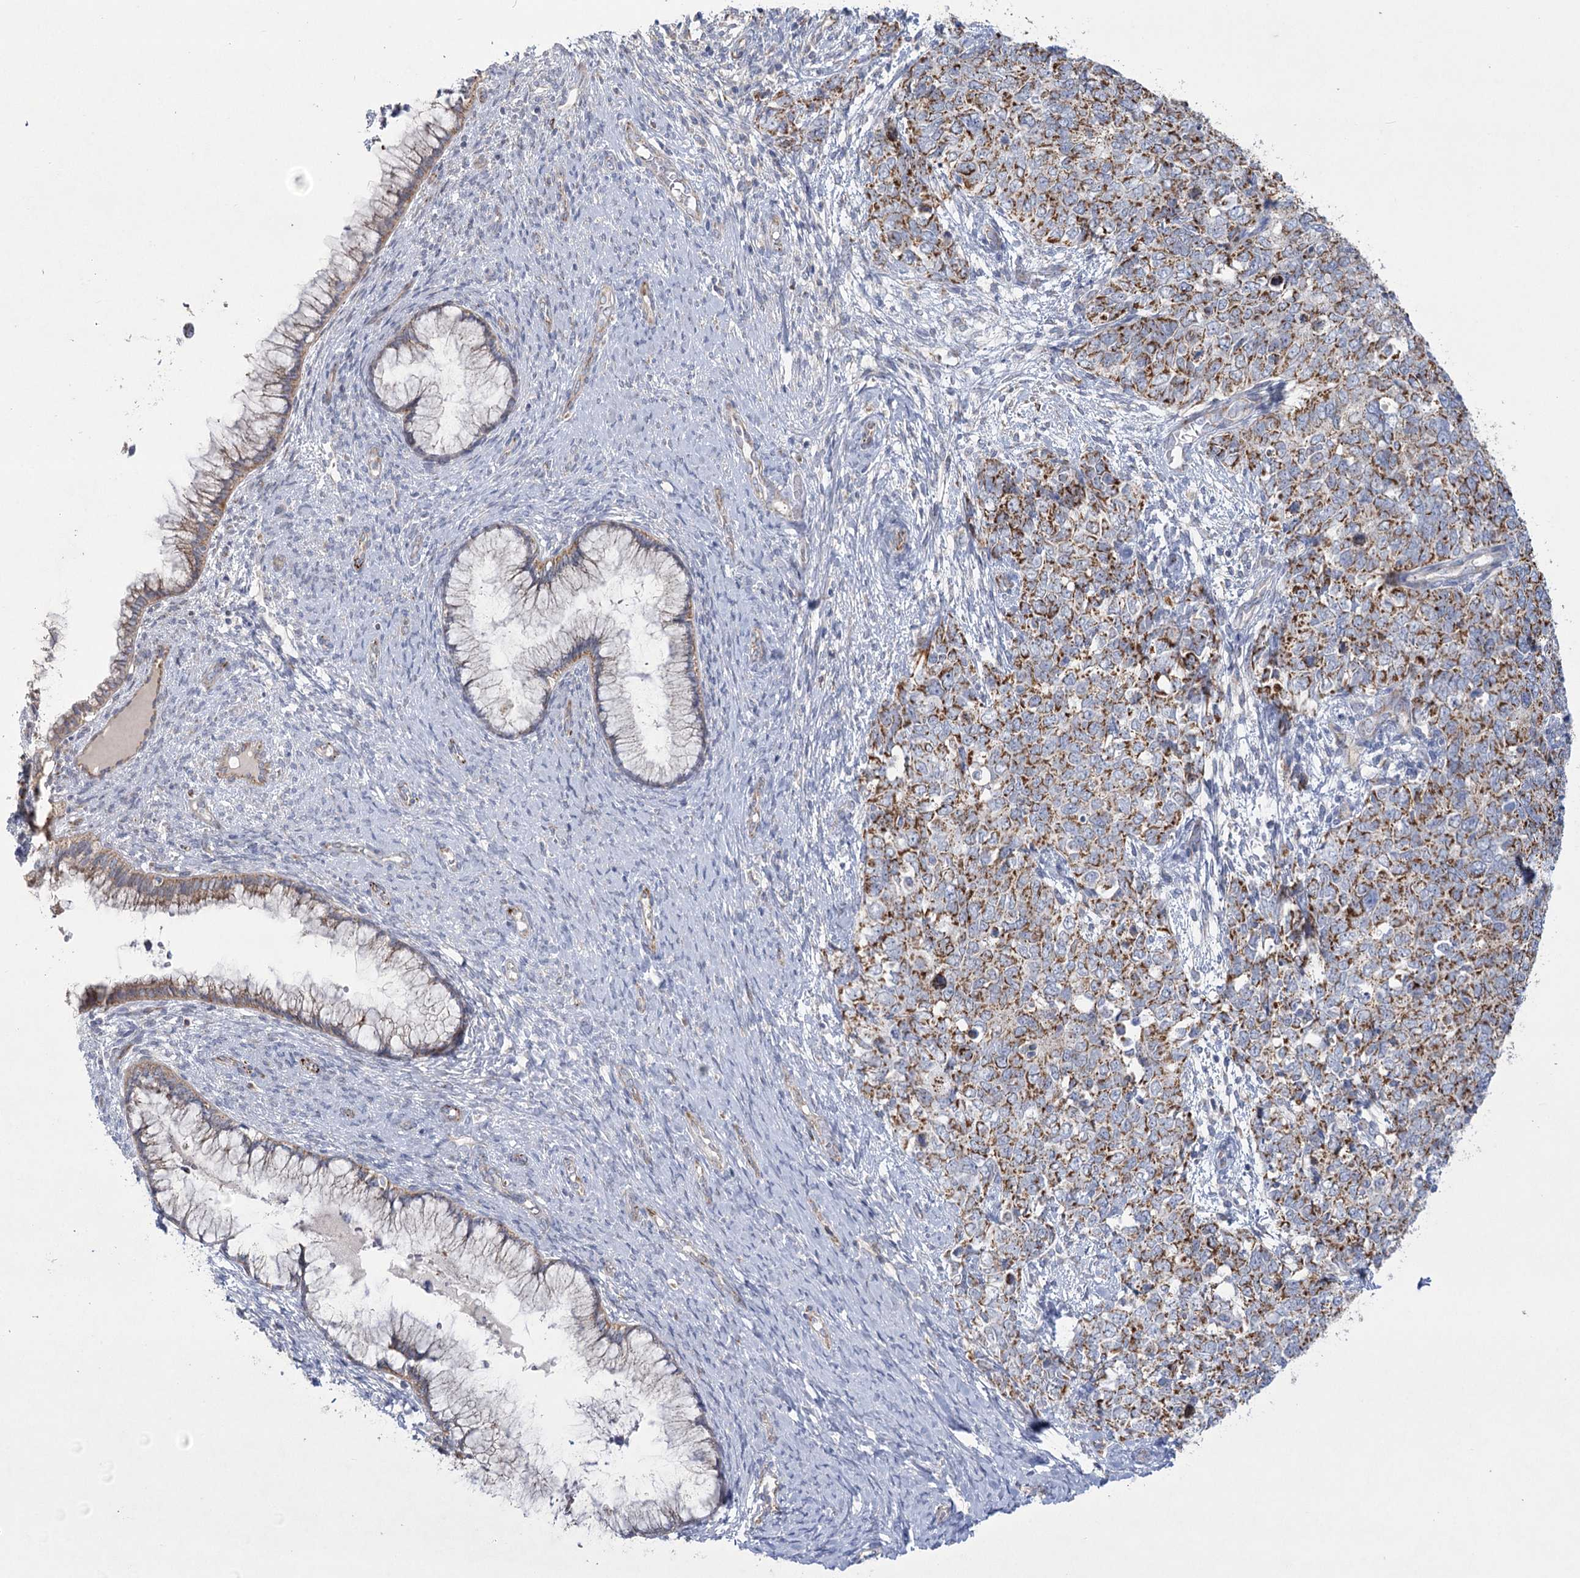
{"staining": {"intensity": "moderate", "quantity": ">75%", "location": "cytoplasmic/membranous"}, "tissue": "cervical cancer", "cell_type": "Tumor cells", "image_type": "cancer", "snomed": [{"axis": "morphology", "description": "Squamous cell carcinoma, NOS"}, {"axis": "topography", "description": "Cervix"}], "caption": "Protein staining displays moderate cytoplasmic/membranous expression in about >75% of tumor cells in cervical cancer (squamous cell carcinoma).", "gene": "DHTKD1", "patient": {"sex": "female", "age": 63}}